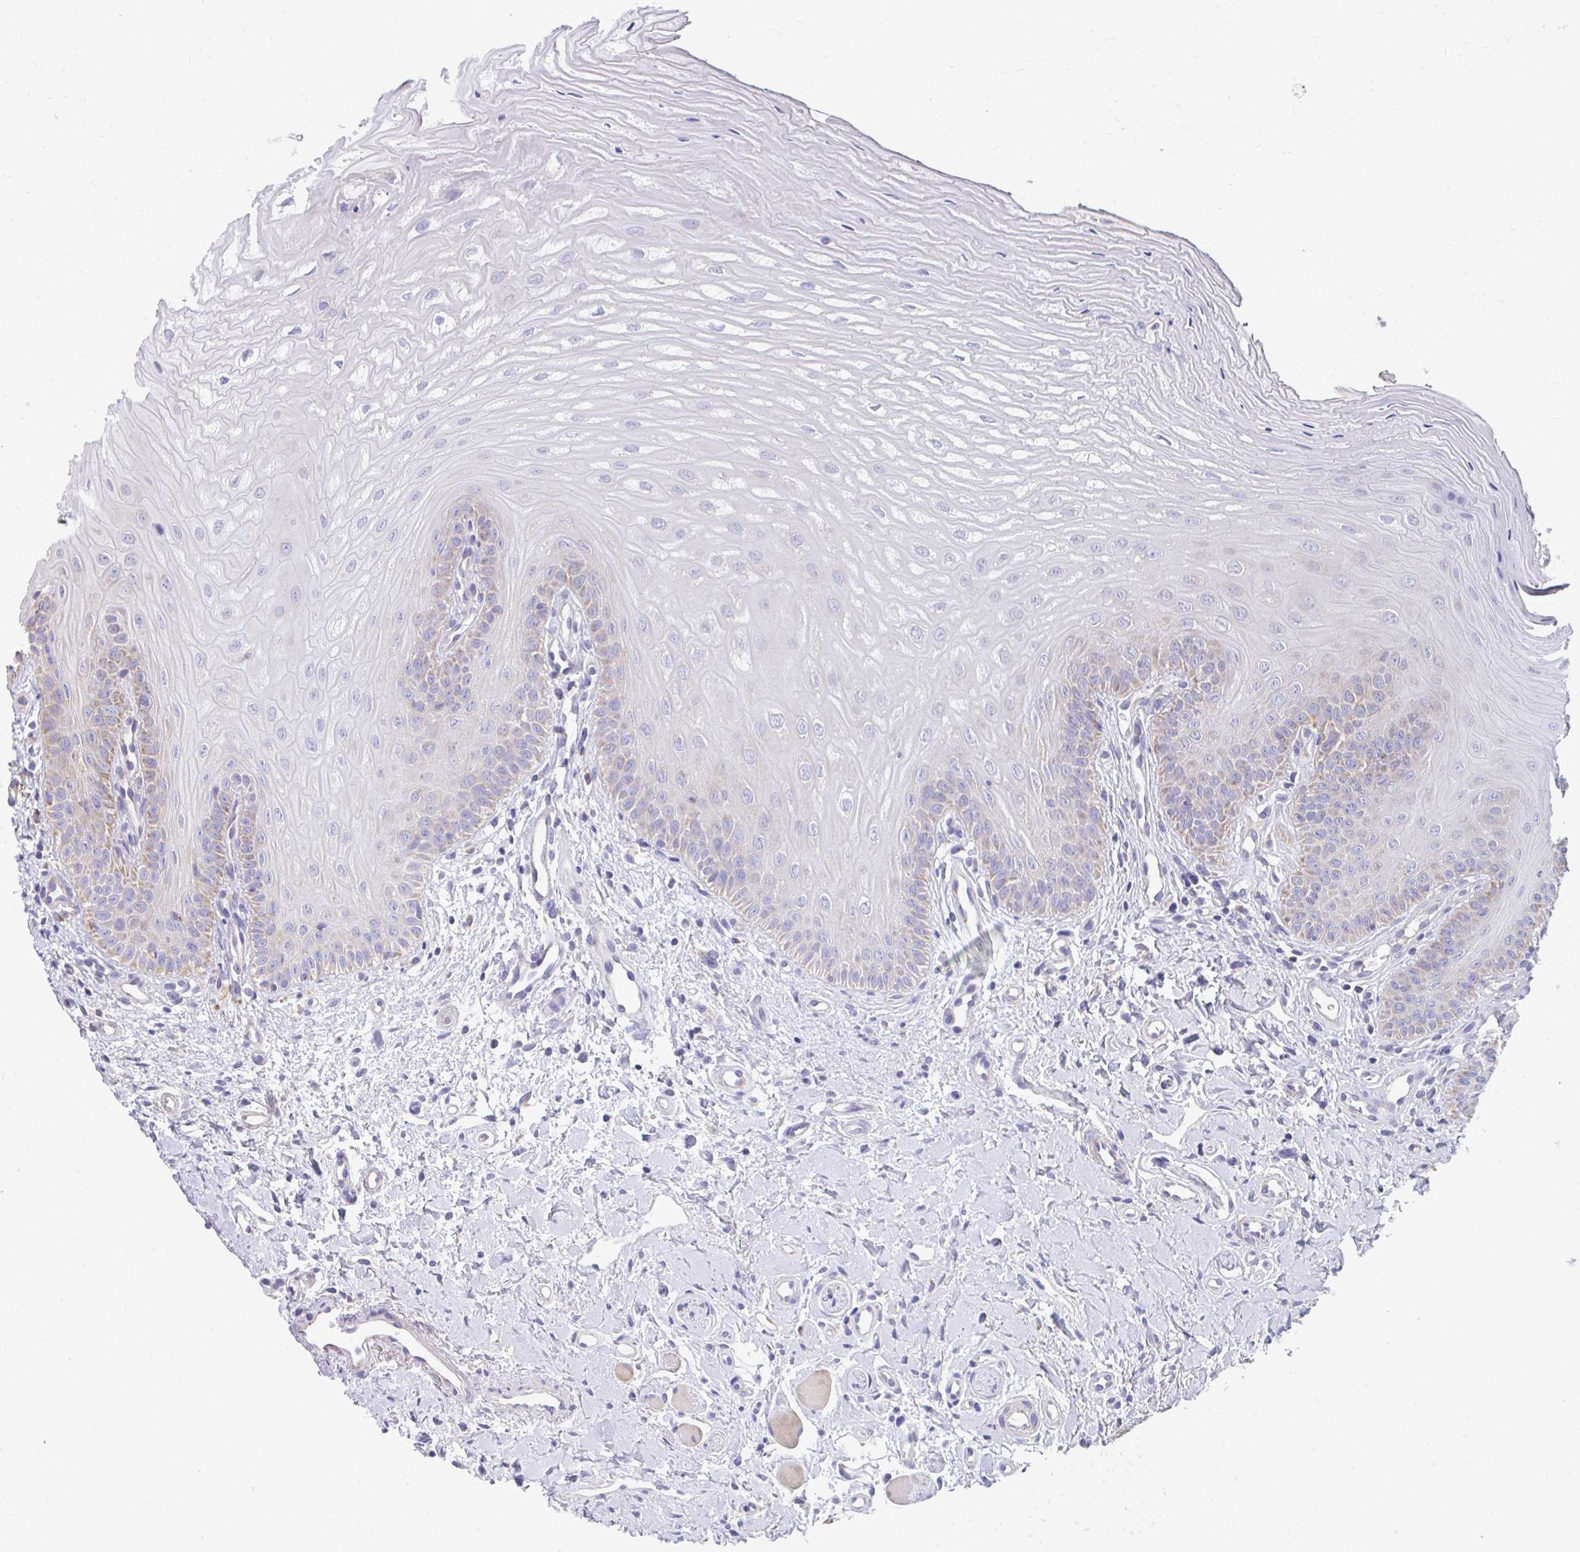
{"staining": {"intensity": "weak", "quantity": "<25%", "location": "cytoplasmic/membranous"}, "tissue": "oral mucosa", "cell_type": "Squamous epithelial cells", "image_type": "normal", "snomed": [{"axis": "morphology", "description": "Normal tissue, NOS"}, {"axis": "topography", "description": "Oral tissue"}], "caption": "Immunohistochemistry (IHC) of benign human oral mucosa exhibits no expression in squamous epithelial cells.", "gene": "LINGO4", "patient": {"sex": "female", "age": 73}}